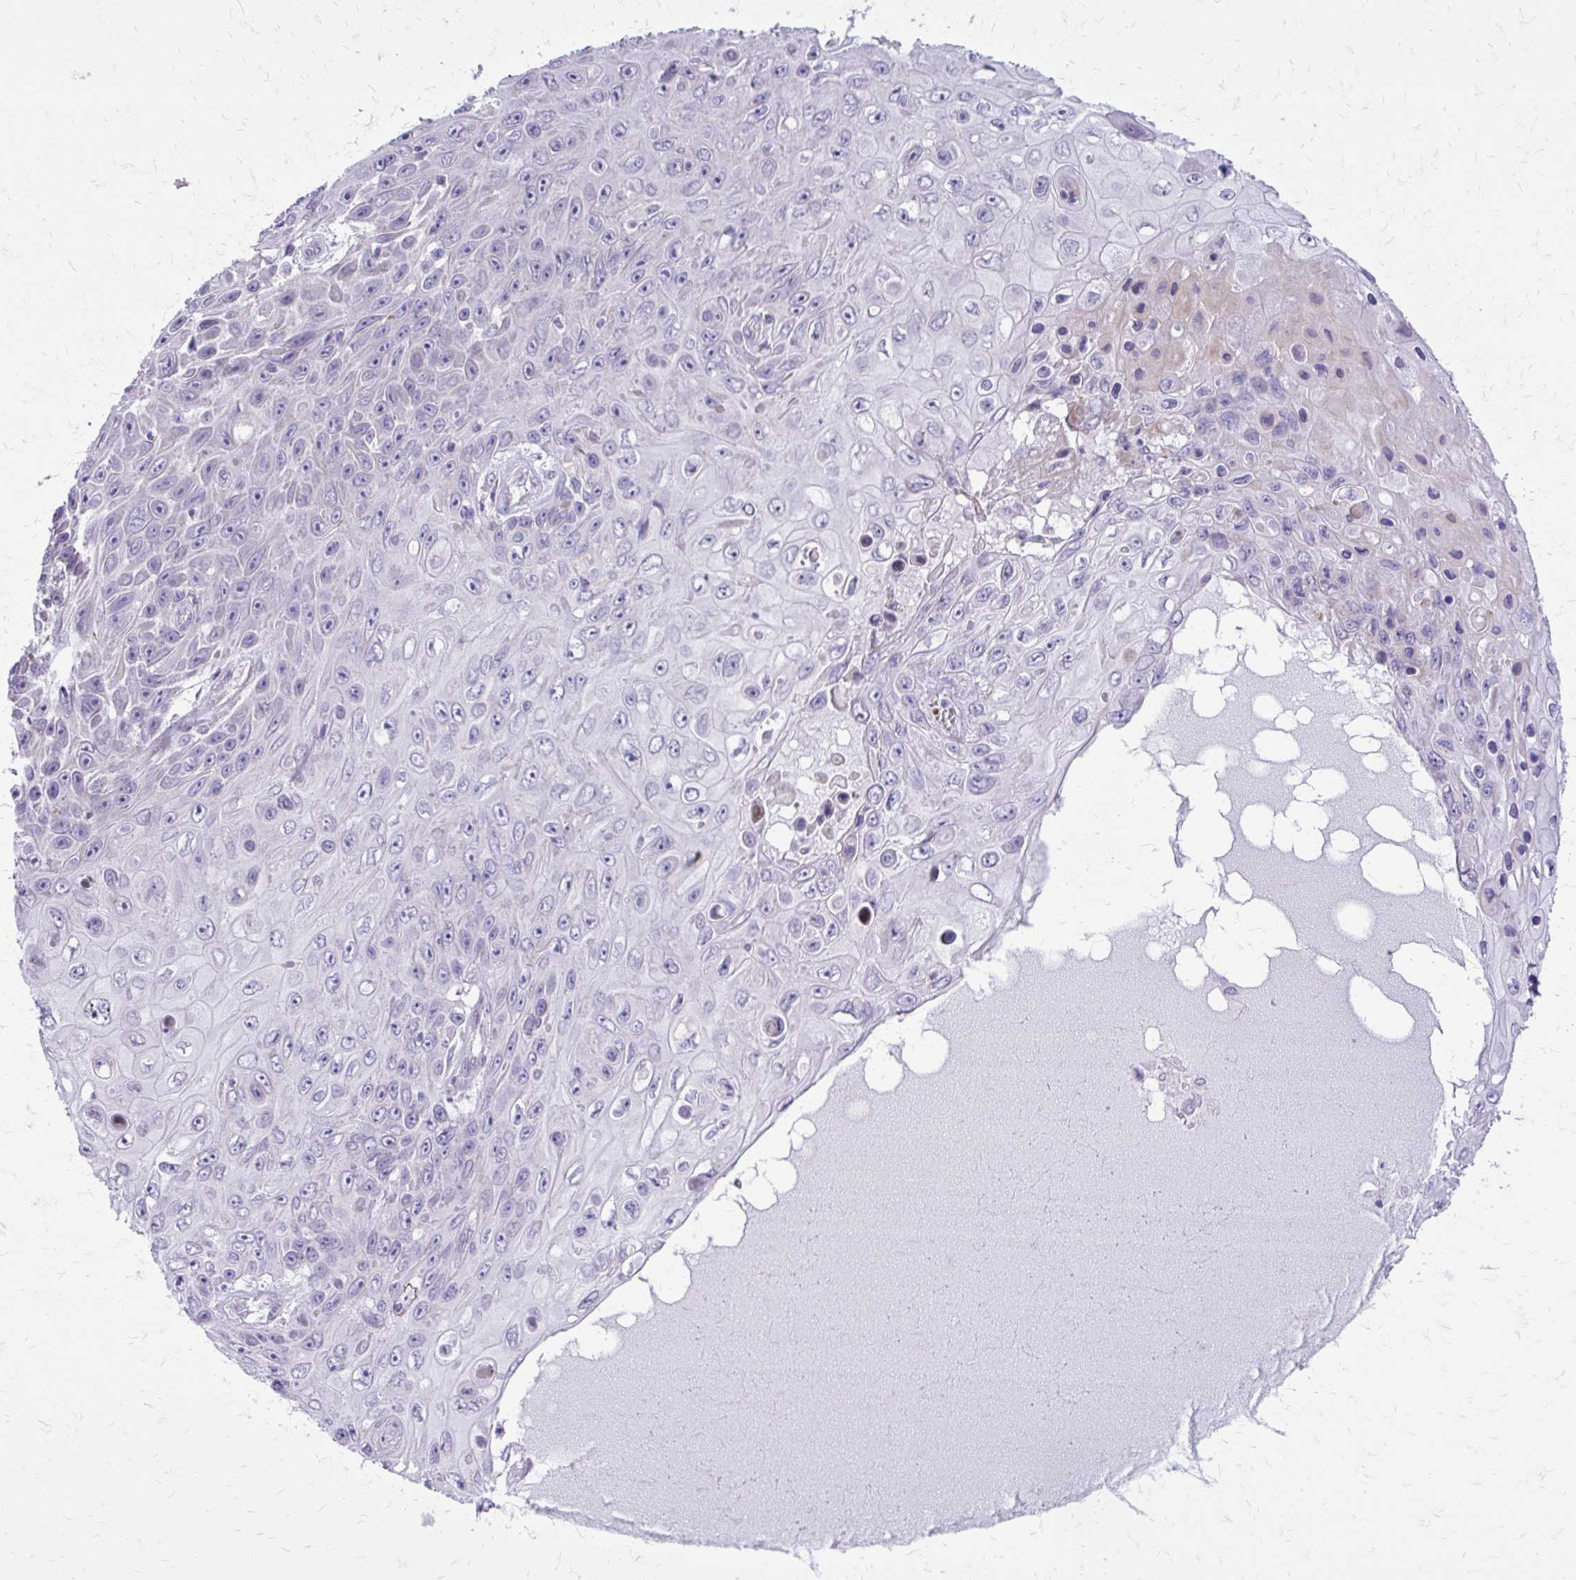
{"staining": {"intensity": "negative", "quantity": "none", "location": "none"}, "tissue": "skin cancer", "cell_type": "Tumor cells", "image_type": "cancer", "snomed": [{"axis": "morphology", "description": "Squamous cell carcinoma, NOS"}, {"axis": "topography", "description": "Skin"}], "caption": "DAB immunohistochemical staining of skin squamous cell carcinoma displays no significant expression in tumor cells.", "gene": "FUNDC2", "patient": {"sex": "male", "age": 82}}